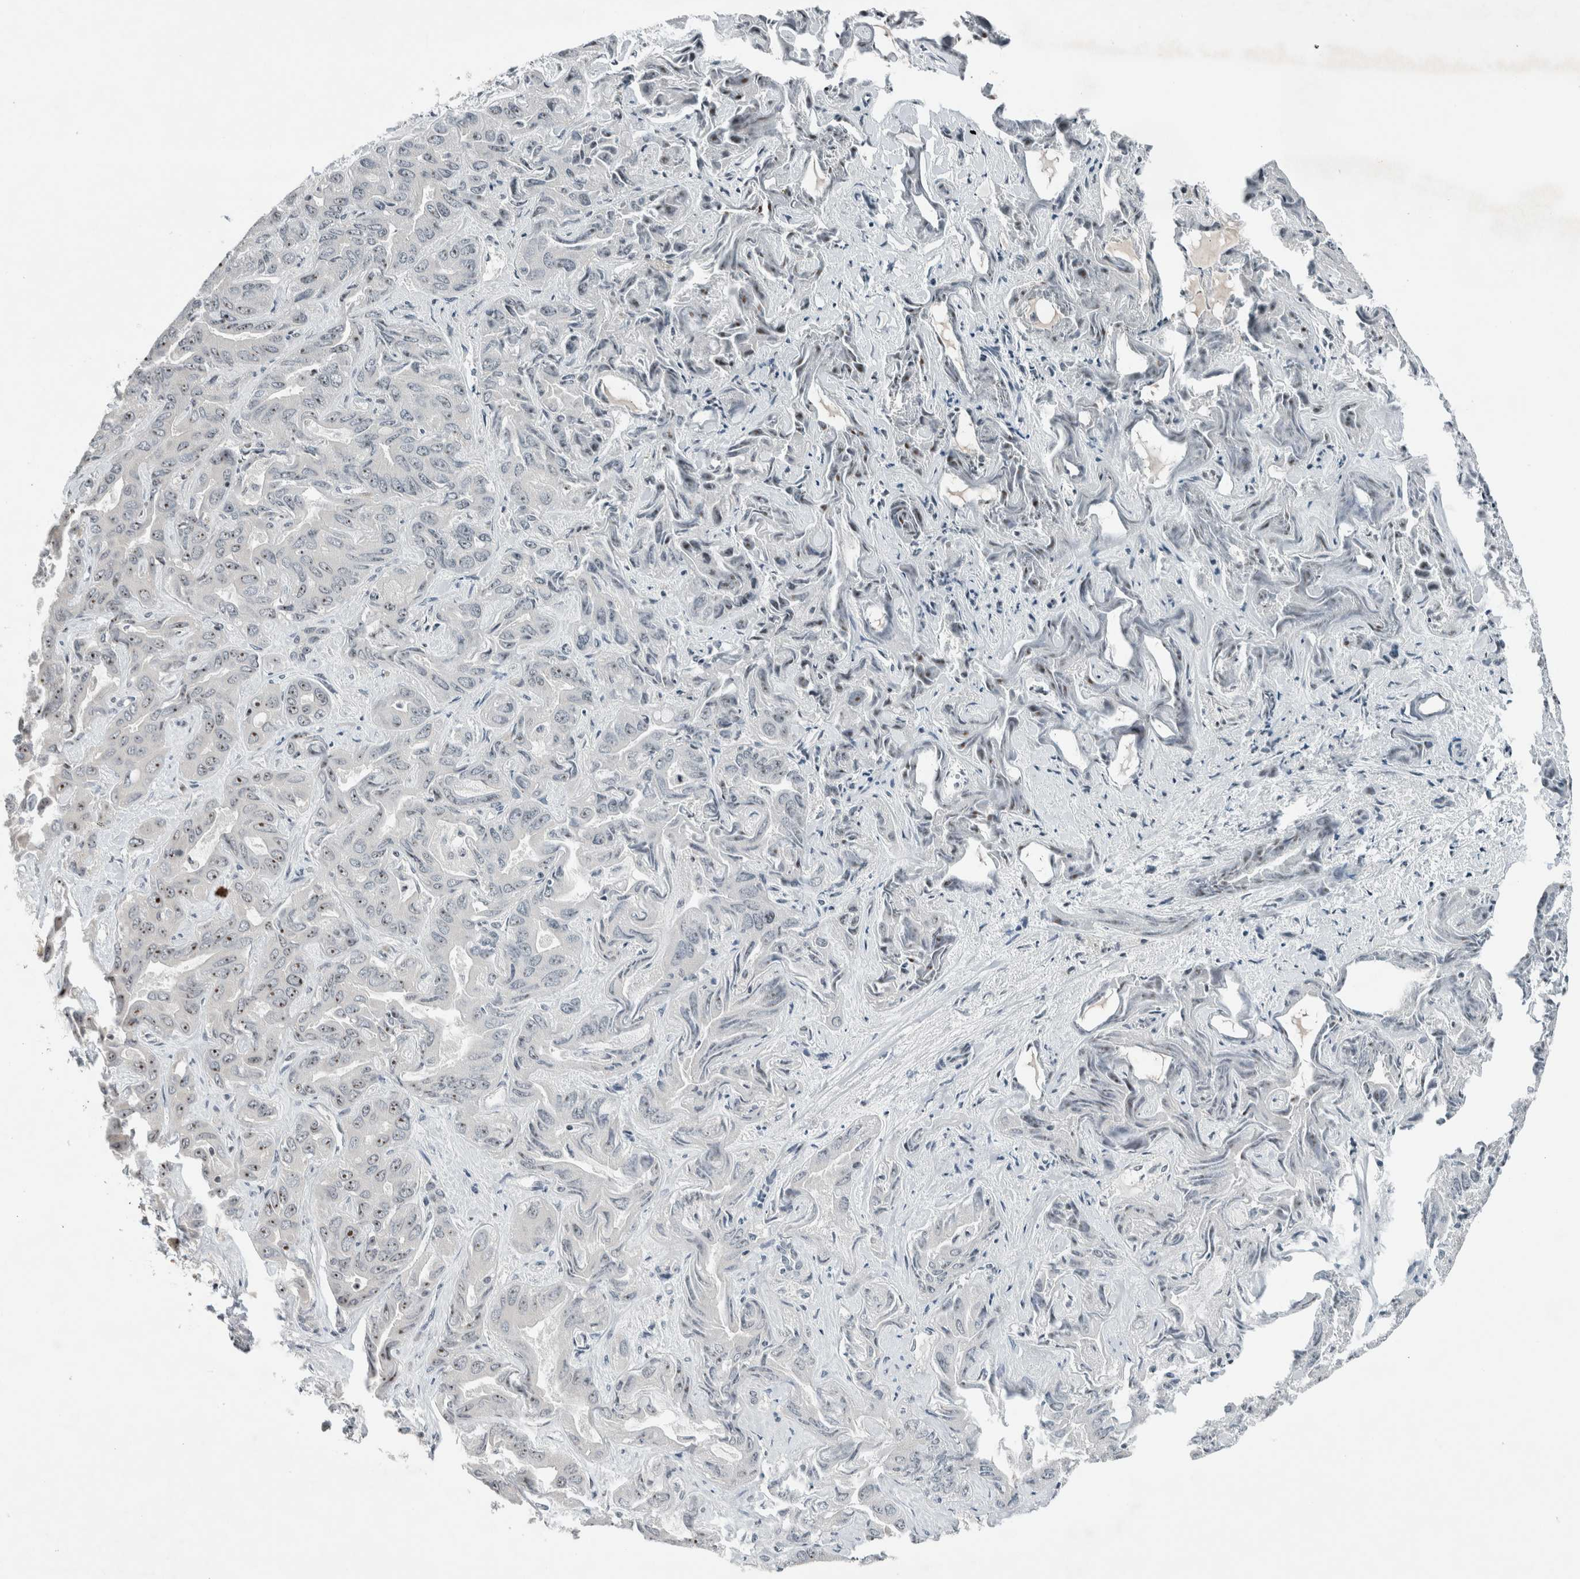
{"staining": {"intensity": "moderate", "quantity": ">75%", "location": "nuclear"}, "tissue": "liver cancer", "cell_type": "Tumor cells", "image_type": "cancer", "snomed": [{"axis": "morphology", "description": "Cholangiocarcinoma"}, {"axis": "topography", "description": "Liver"}], "caption": "Approximately >75% of tumor cells in liver cancer (cholangiocarcinoma) reveal moderate nuclear protein staining as visualized by brown immunohistochemical staining.", "gene": "RPF1", "patient": {"sex": "female", "age": 52}}